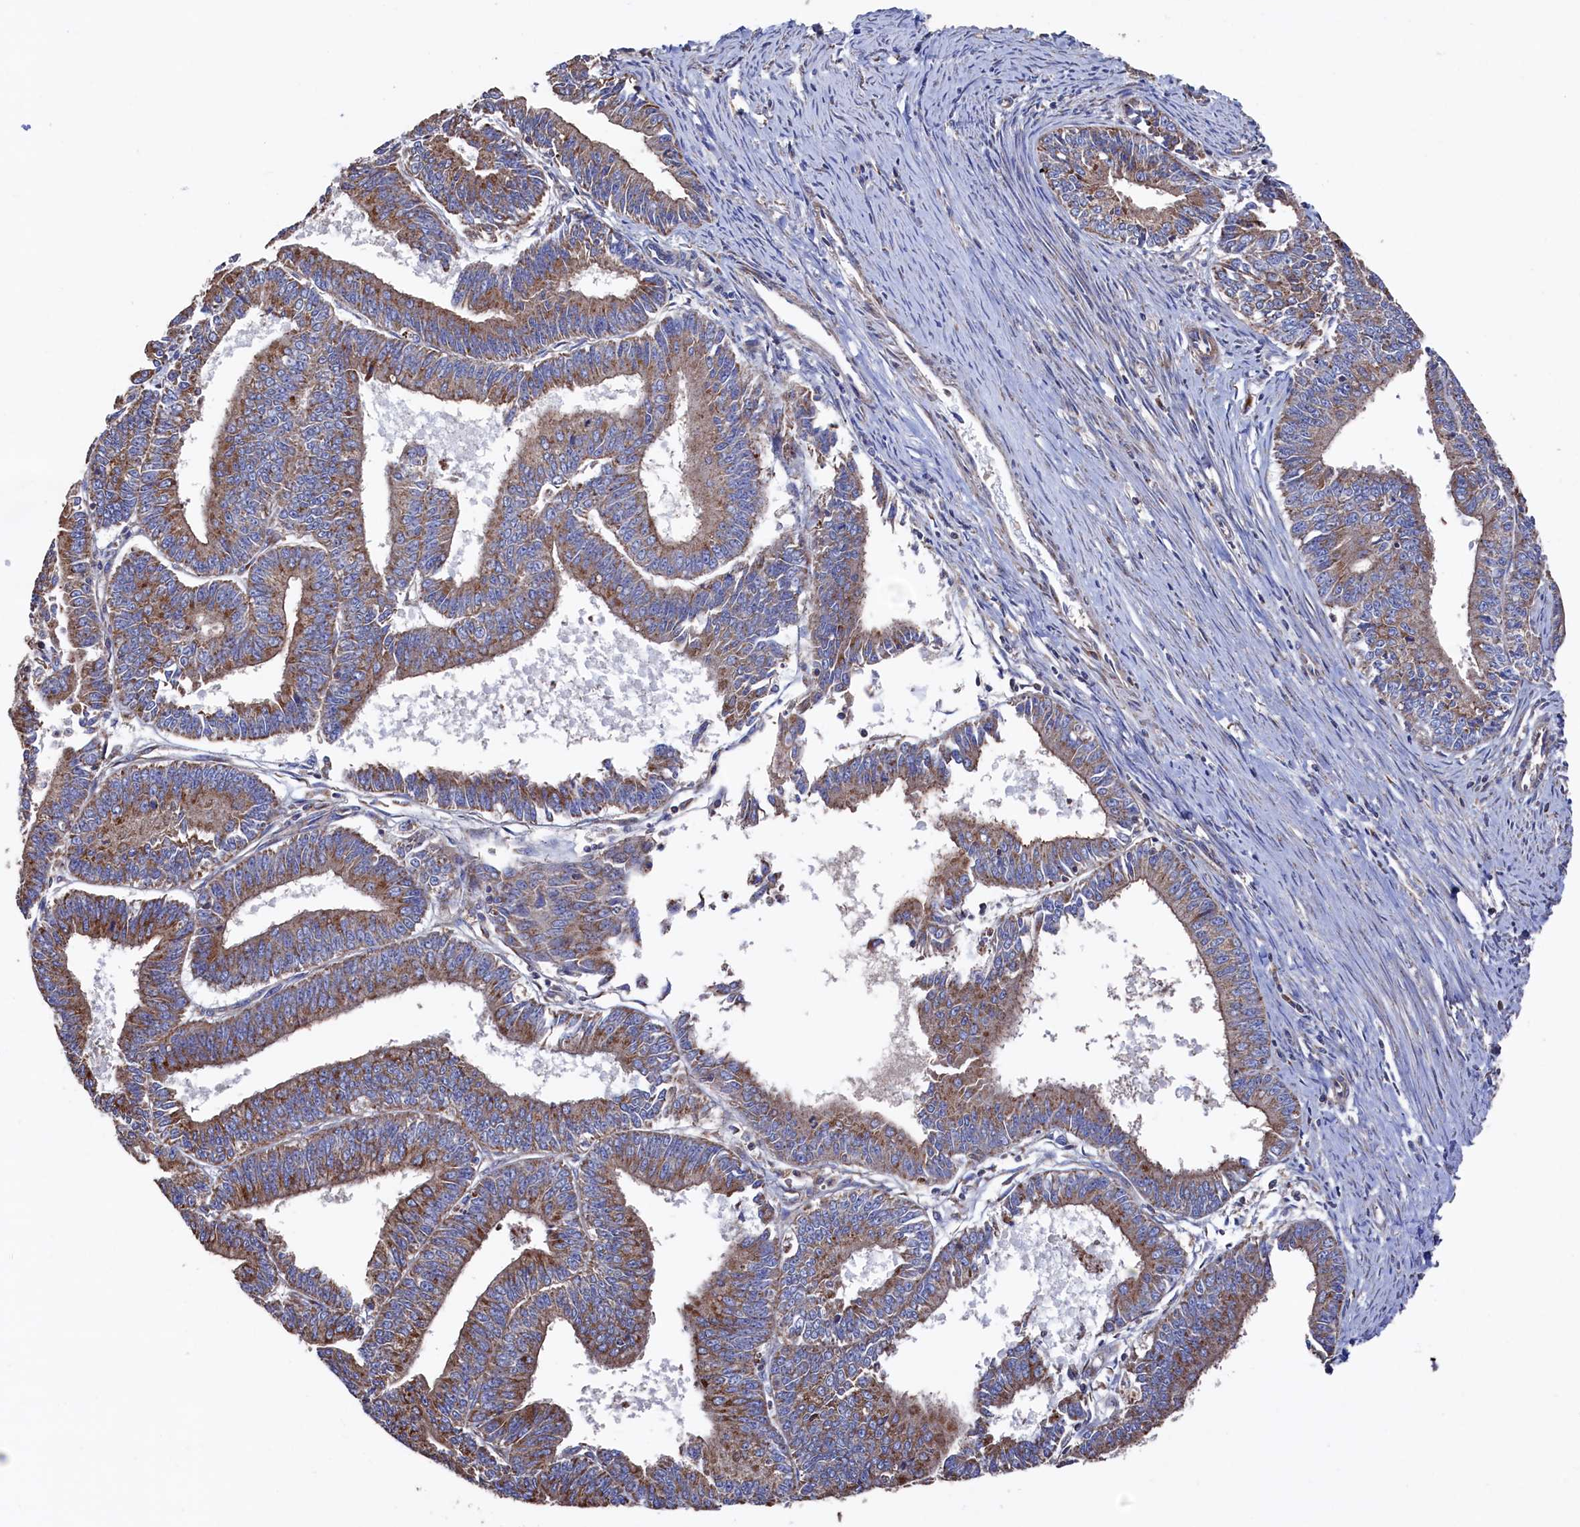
{"staining": {"intensity": "strong", "quantity": ">75%", "location": "cytoplasmic/membranous"}, "tissue": "endometrial cancer", "cell_type": "Tumor cells", "image_type": "cancer", "snomed": [{"axis": "morphology", "description": "Adenocarcinoma, NOS"}, {"axis": "topography", "description": "Endometrium"}], "caption": "High-power microscopy captured an immunohistochemistry micrograph of endometrial cancer (adenocarcinoma), revealing strong cytoplasmic/membranous positivity in about >75% of tumor cells.", "gene": "PRRC1", "patient": {"sex": "female", "age": 73}}